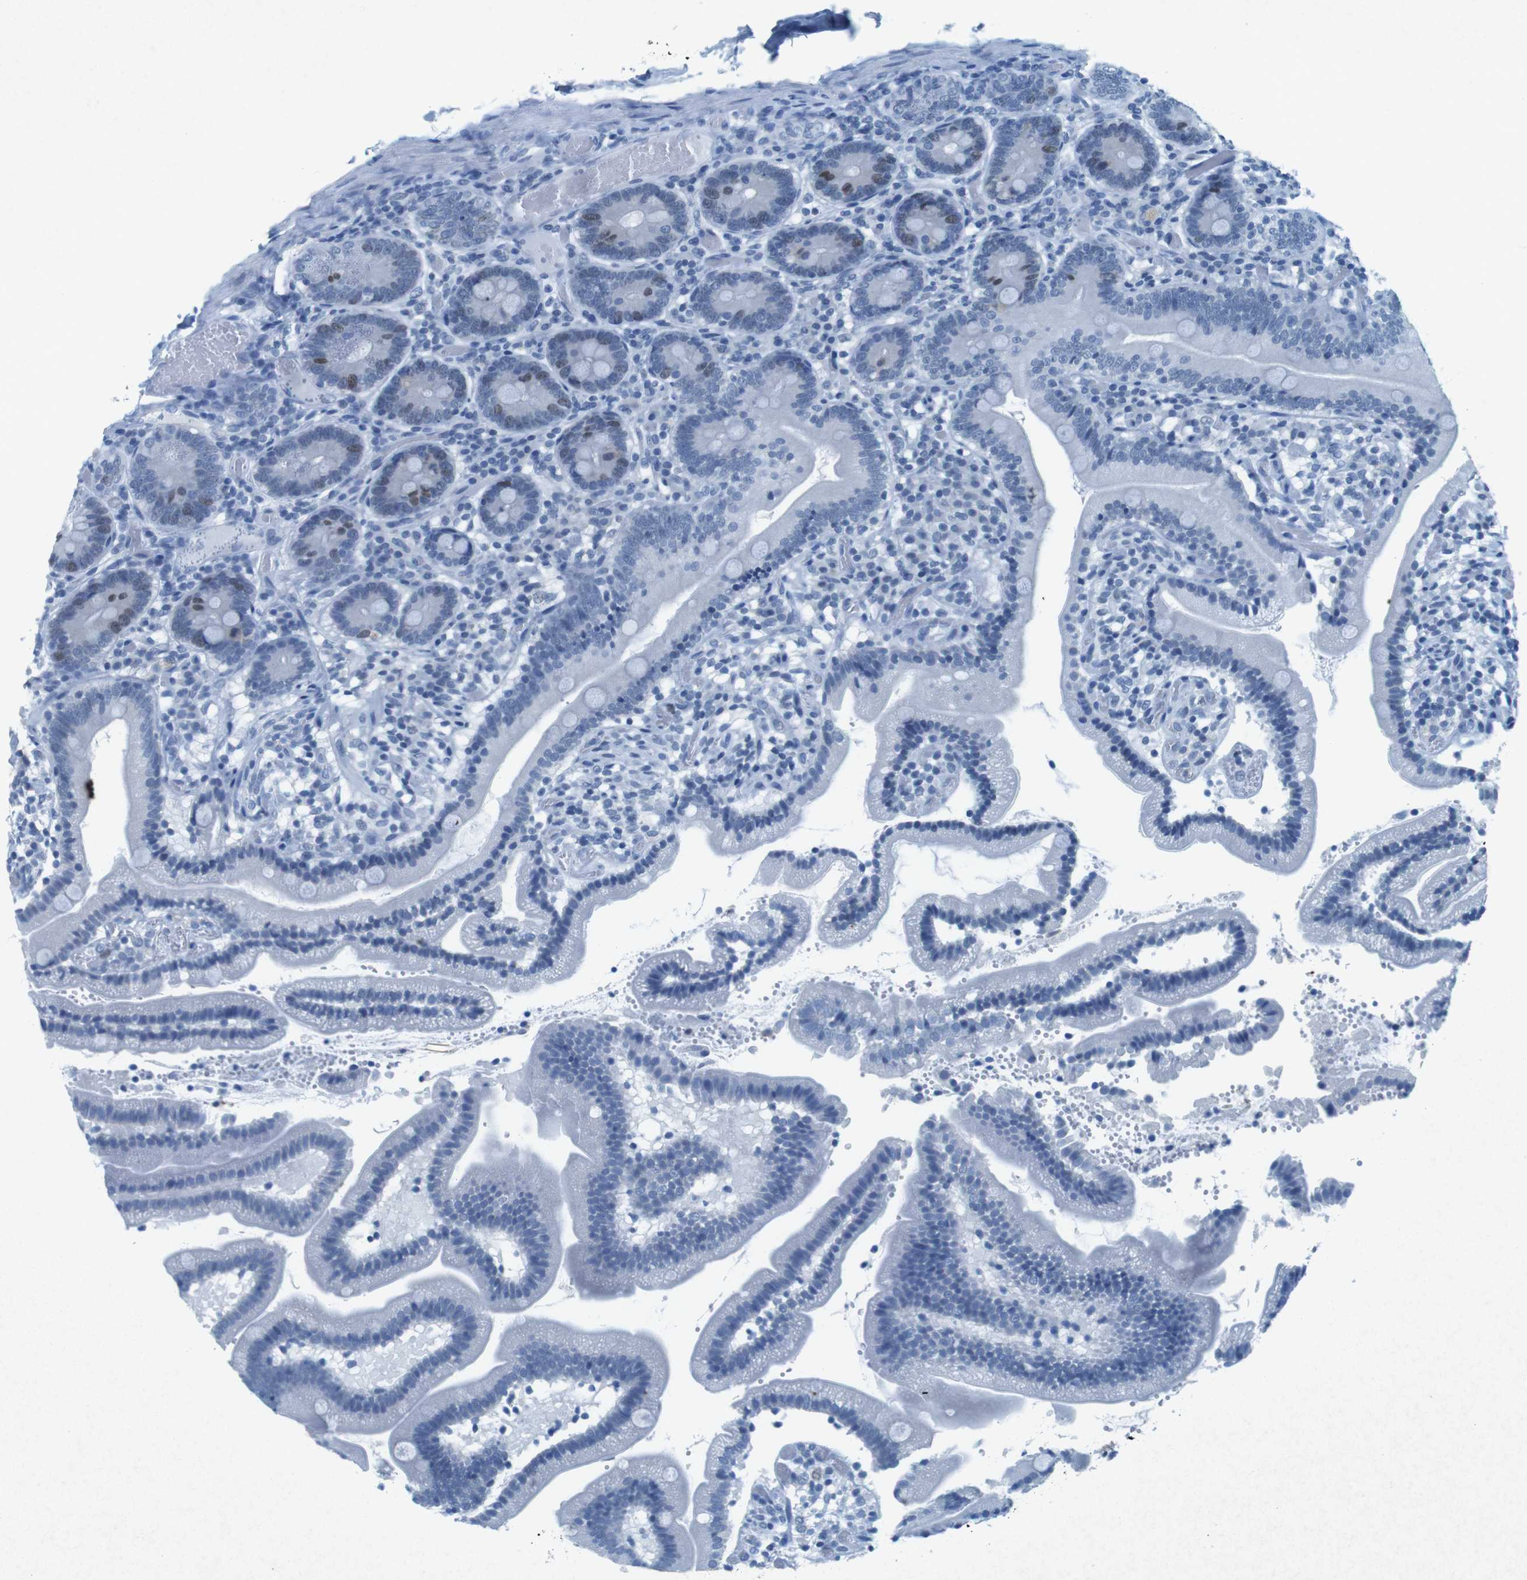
{"staining": {"intensity": "weak", "quantity": "<25%", "location": "nuclear"}, "tissue": "duodenum", "cell_type": "Glandular cells", "image_type": "normal", "snomed": [{"axis": "morphology", "description": "Normal tissue, NOS"}, {"axis": "topography", "description": "Duodenum"}], "caption": "High magnification brightfield microscopy of normal duodenum stained with DAB (brown) and counterstained with hematoxylin (blue): glandular cells show no significant staining. Brightfield microscopy of immunohistochemistry (IHC) stained with DAB (brown) and hematoxylin (blue), captured at high magnification.", "gene": "CTAG1B", "patient": {"sex": "male", "age": 66}}